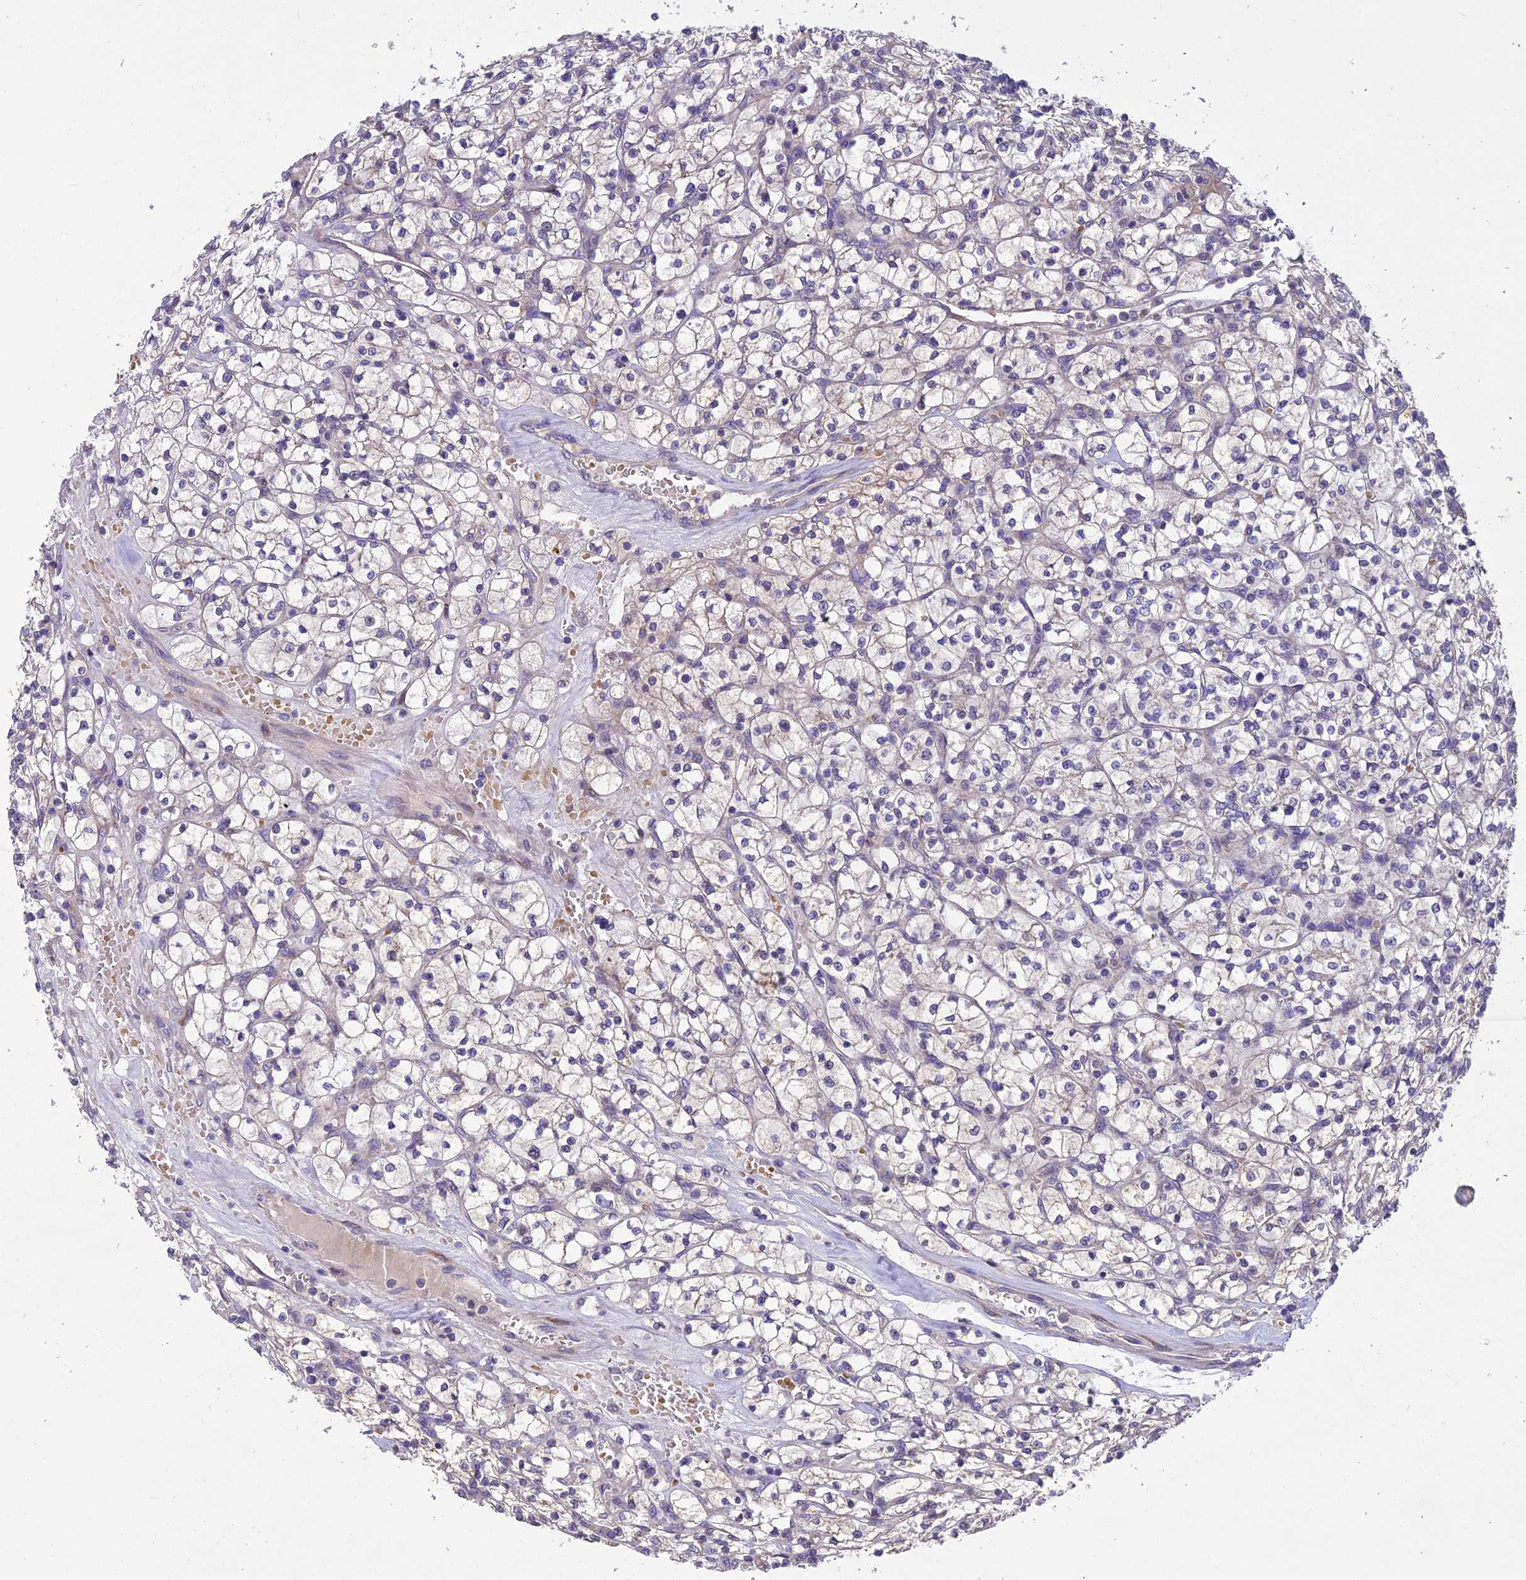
{"staining": {"intensity": "negative", "quantity": "none", "location": "none"}, "tissue": "renal cancer", "cell_type": "Tumor cells", "image_type": "cancer", "snomed": [{"axis": "morphology", "description": "Adenocarcinoma, NOS"}, {"axis": "topography", "description": "Kidney"}], "caption": "Protein analysis of renal cancer (adenocarcinoma) exhibits no significant staining in tumor cells. (DAB IHC visualized using brightfield microscopy, high magnification).", "gene": "CENPL", "patient": {"sex": "female", "age": 64}}